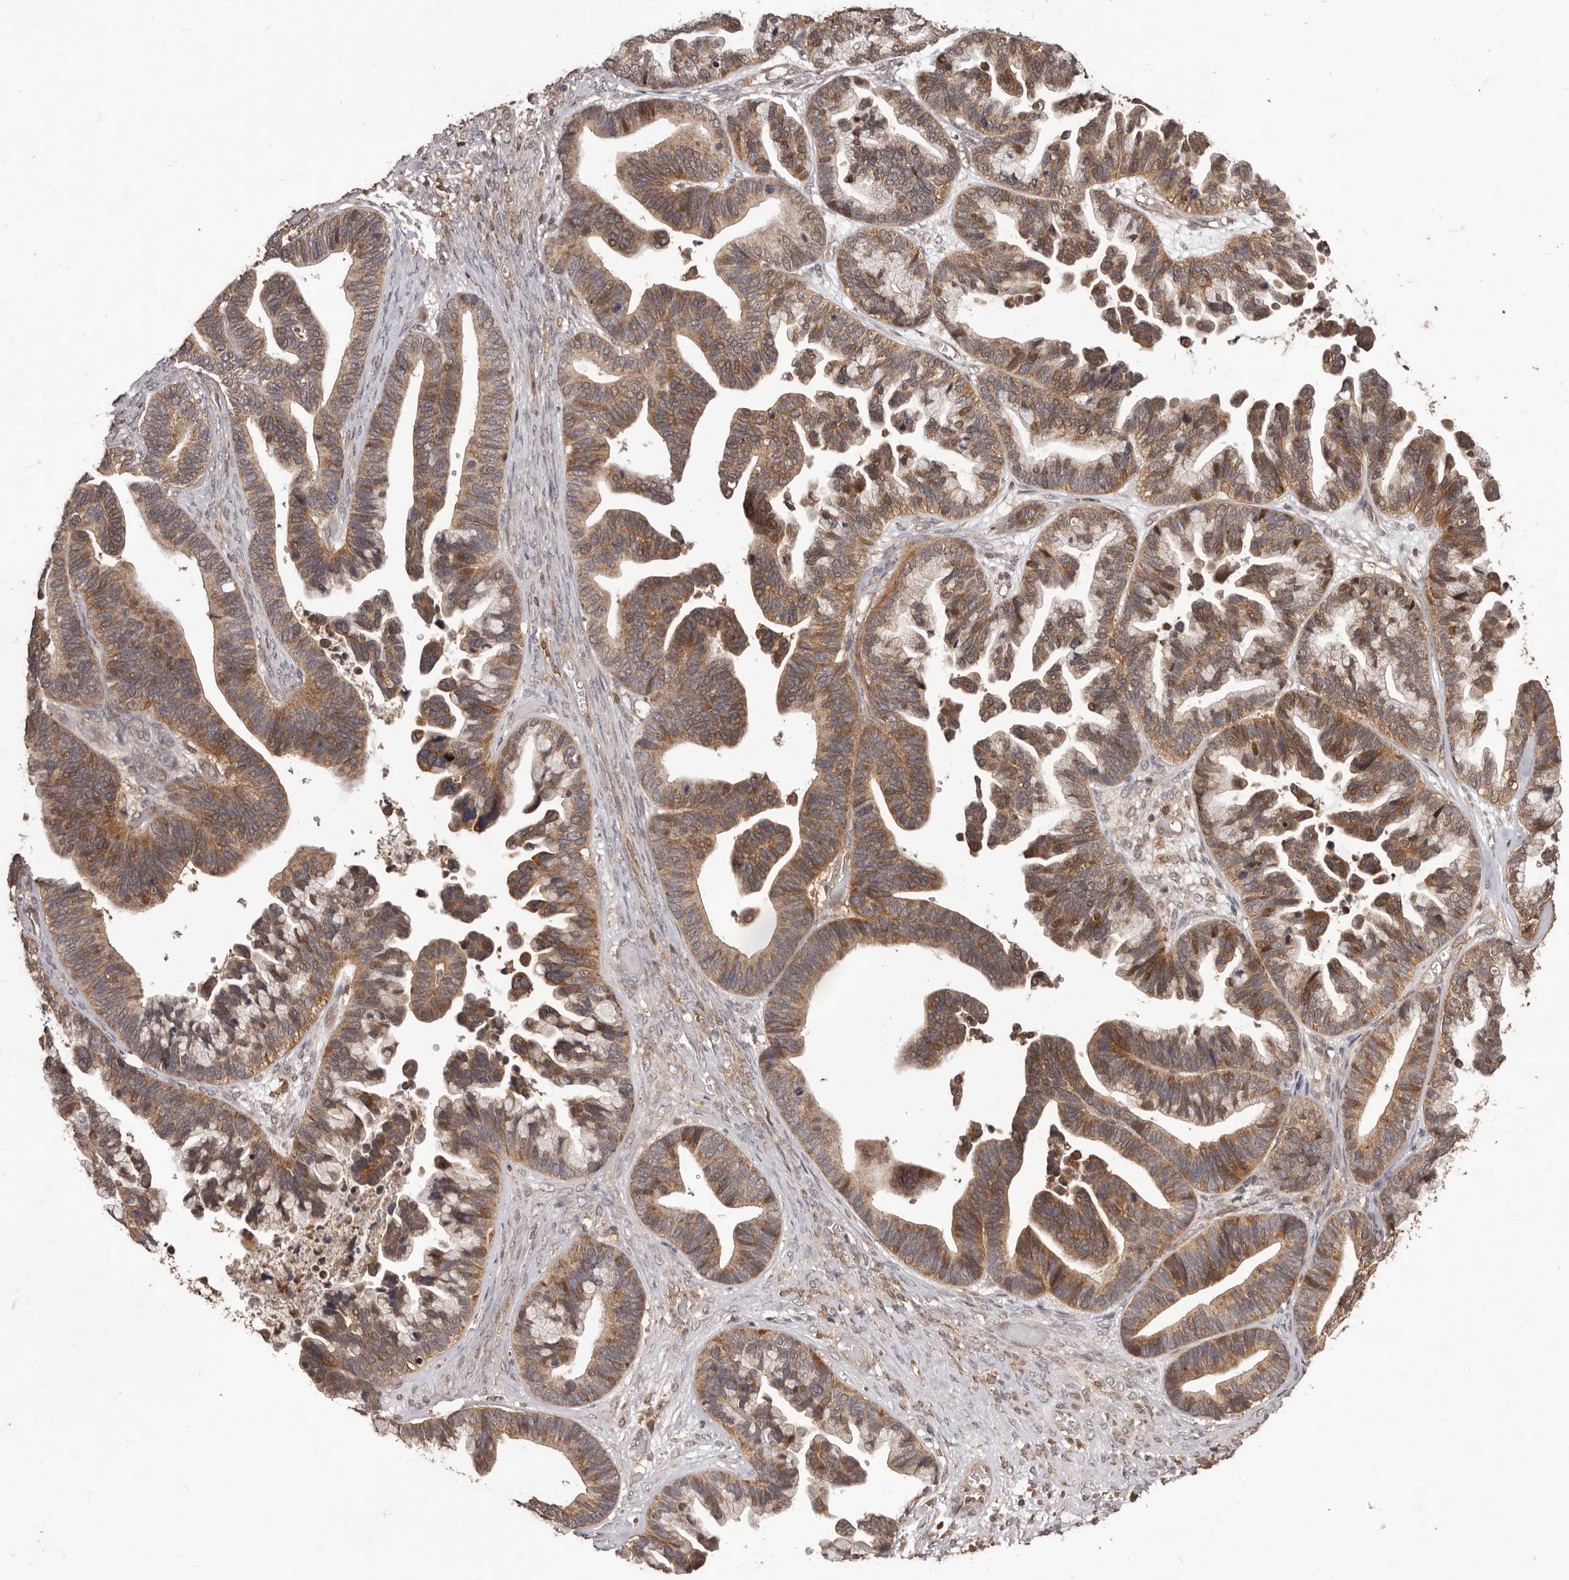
{"staining": {"intensity": "moderate", "quantity": ">75%", "location": "cytoplasmic/membranous"}, "tissue": "ovarian cancer", "cell_type": "Tumor cells", "image_type": "cancer", "snomed": [{"axis": "morphology", "description": "Cystadenocarcinoma, serous, NOS"}, {"axis": "topography", "description": "Ovary"}], "caption": "IHC (DAB) staining of ovarian cancer displays moderate cytoplasmic/membranous protein staining in approximately >75% of tumor cells. Immunohistochemistry (ihc) stains the protein of interest in brown and the nuclei are stained blue.", "gene": "MTO1", "patient": {"sex": "female", "age": 56}}